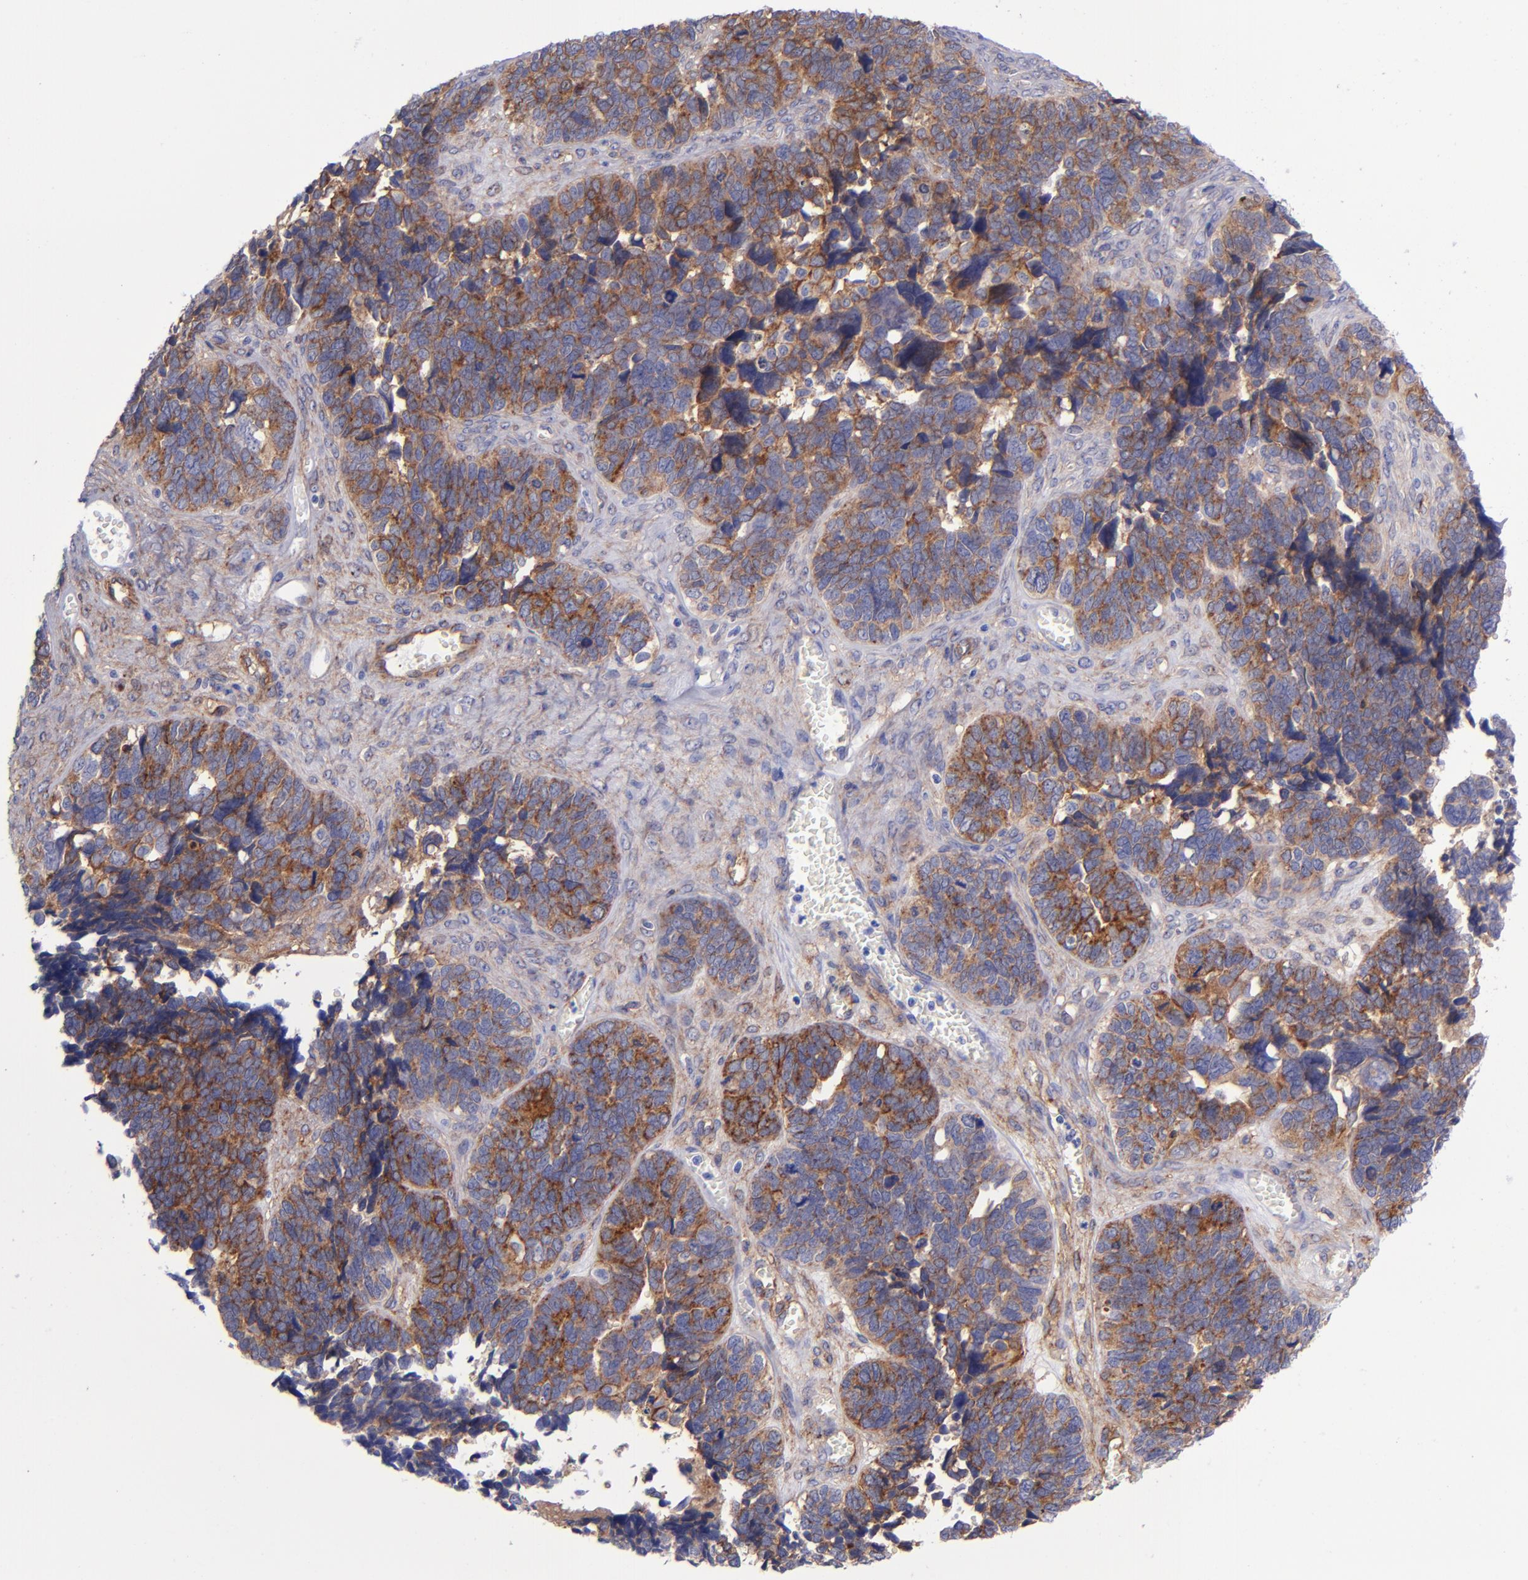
{"staining": {"intensity": "moderate", "quantity": ">75%", "location": "cytoplasmic/membranous"}, "tissue": "ovarian cancer", "cell_type": "Tumor cells", "image_type": "cancer", "snomed": [{"axis": "morphology", "description": "Cystadenocarcinoma, serous, NOS"}, {"axis": "topography", "description": "Ovary"}], "caption": "High-power microscopy captured an immunohistochemistry (IHC) photomicrograph of ovarian cancer, revealing moderate cytoplasmic/membranous expression in about >75% of tumor cells.", "gene": "ITGAV", "patient": {"sex": "female", "age": 77}}